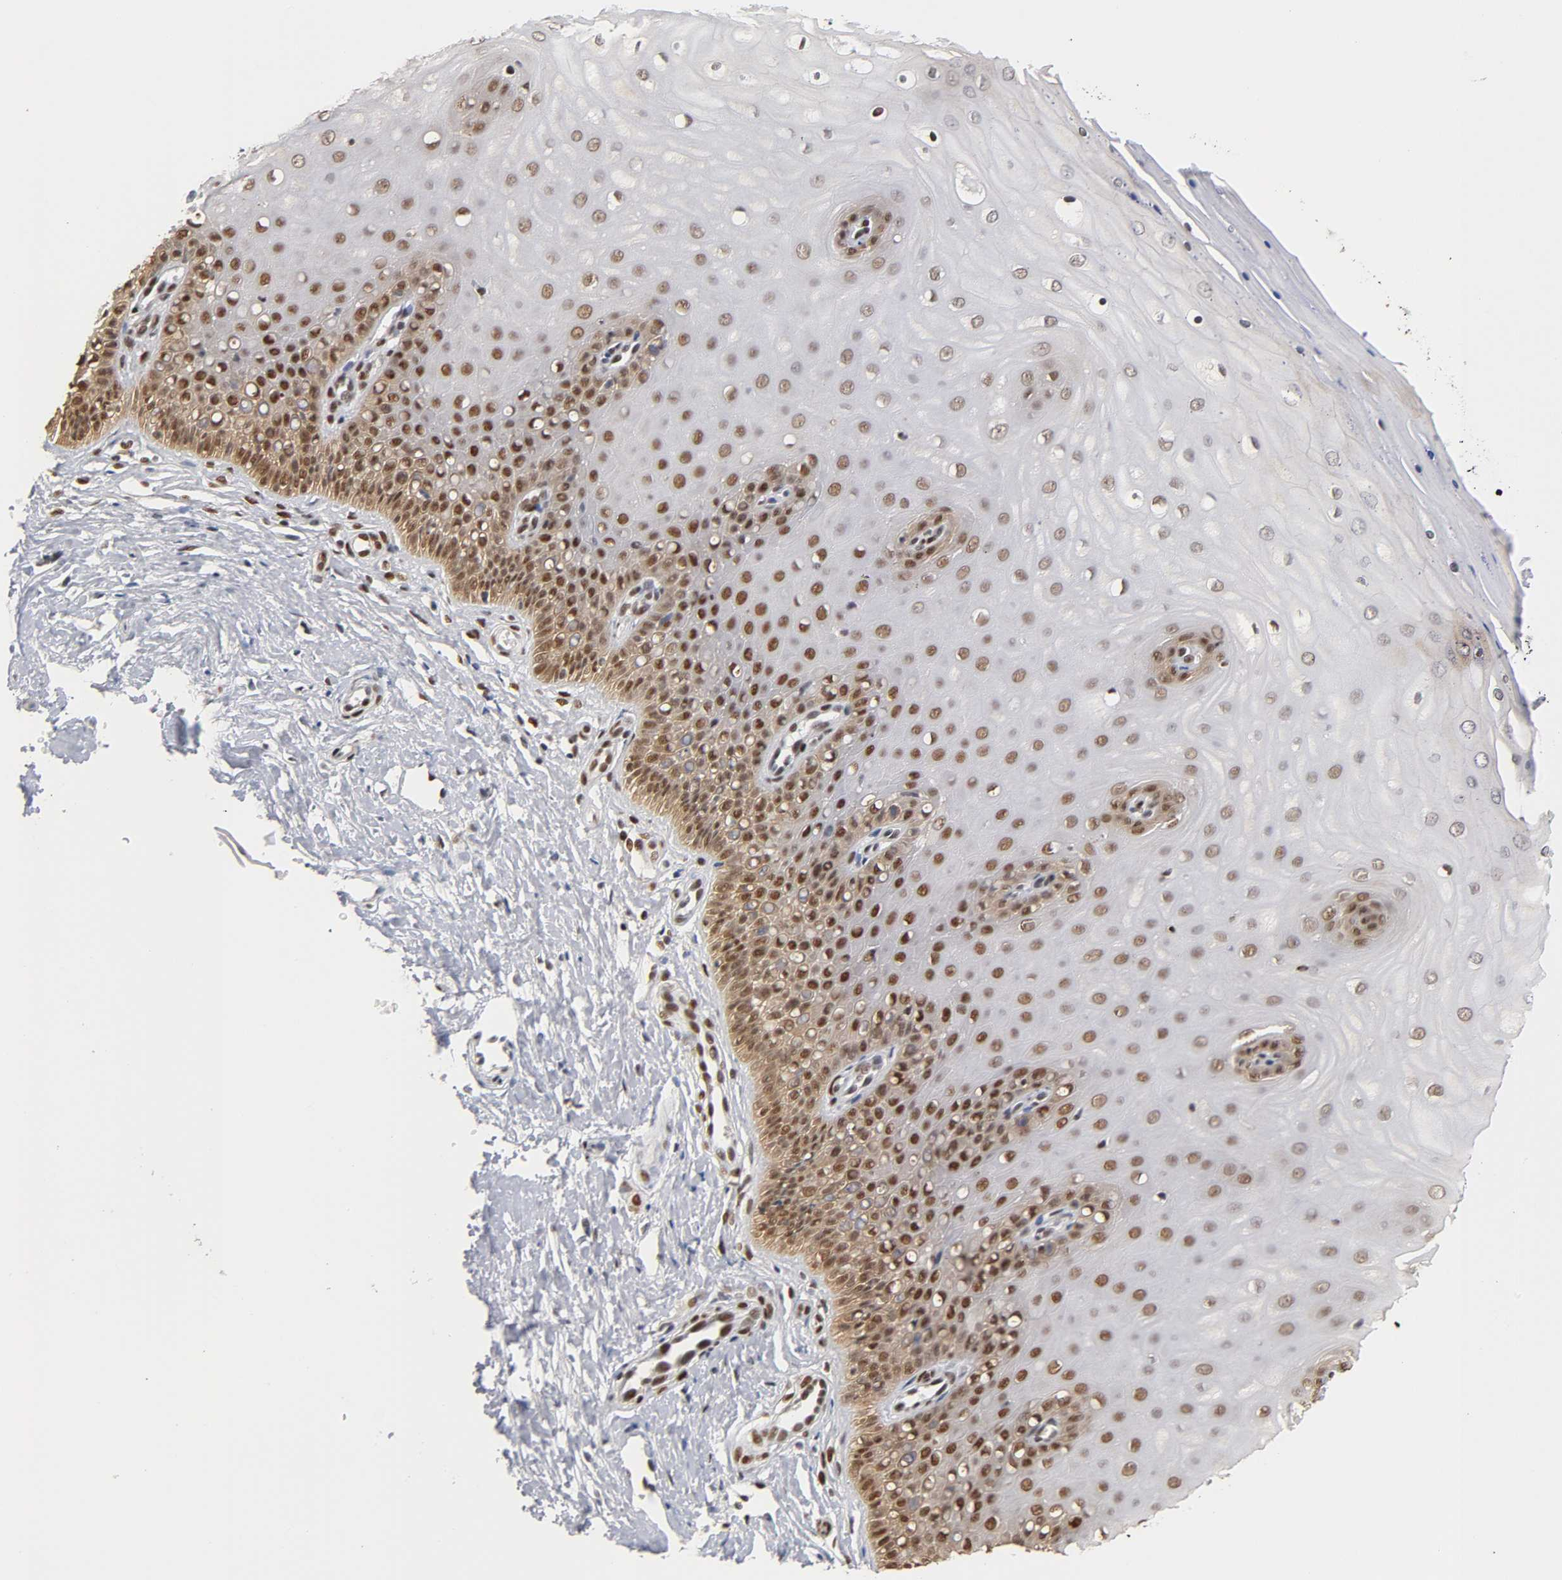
{"staining": {"intensity": "strong", "quantity": "25%-75%", "location": "nuclear"}, "tissue": "cervix", "cell_type": "Glandular cells", "image_type": "normal", "snomed": [{"axis": "morphology", "description": "Normal tissue, NOS"}, {"axis": "topography", "description": "Cervix"}], "caption": "Immunohistochemistry (DAB) staining of unremarkable human cervix exhibits strong nuclear protein expression in approximately 25%-75% of glandular cells.", "gene": "NR3C1", "patient": {"sex": "female", "age": 55}}